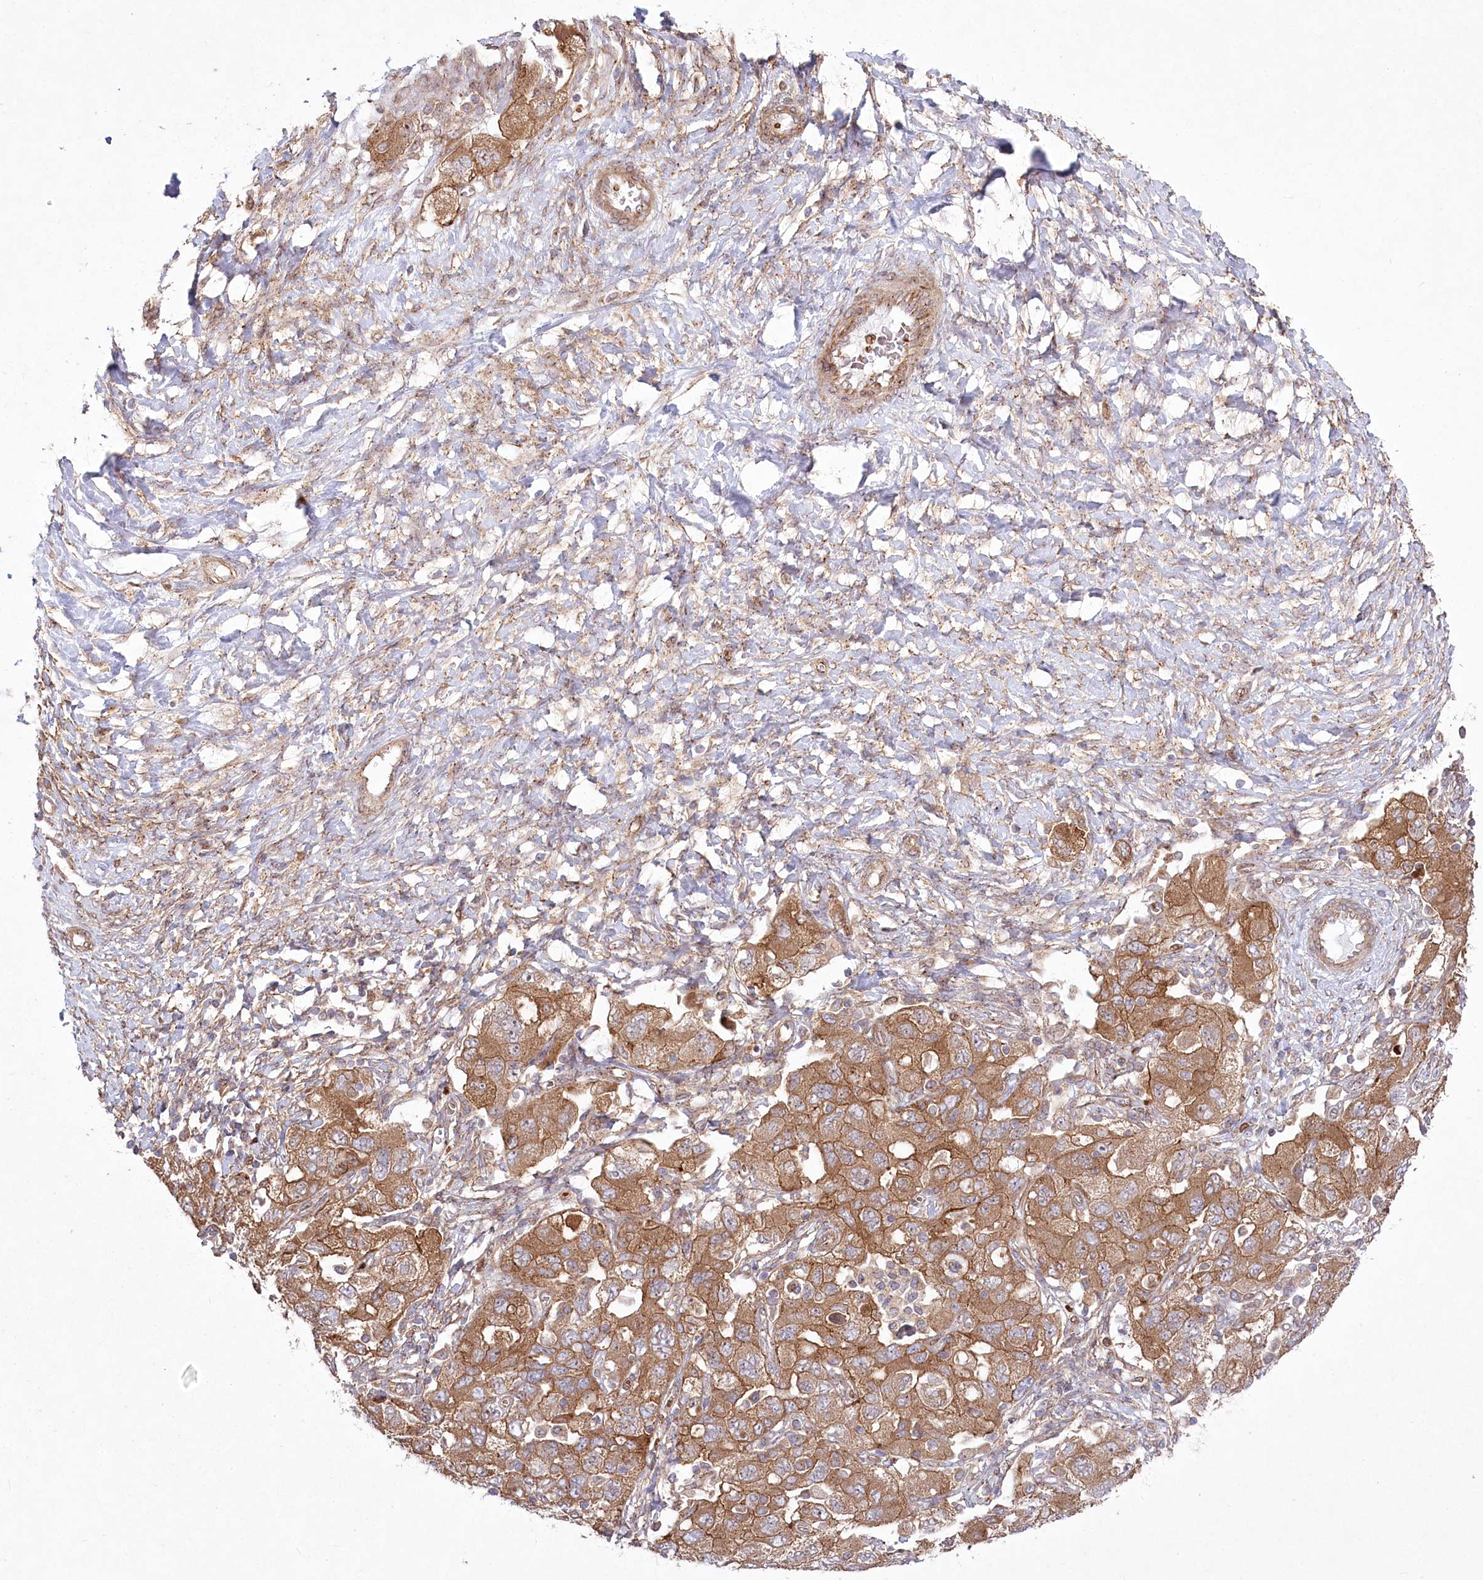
{"staining": {"intensity": "moderate", "quantity": ">75%", "location": "cytoplasmic/membranous"}, "tissue": "ovarian cancer", "cell_type": "Tumor cells", "image_type": "cancer", "snomed": [{"axis": "morphology", "description": "Carcinoma, NOS"}, {"axis": "morphology", "description": "Cystadenocarcinoma, serous, NOS"}, {"axis": "topography", "description": "Ovary"}], "caption": "Immunohistochemistry (IHC) of human ovarian cancer (serous cystadenocarcinoma) shows medium levels of moderate cytoplasmic/membranous expression in about >75% of tumor cells. The staining is performed using DAB (3,3'-diaminobenzidine) brown chromogen to label protein expression. The nuclei are counter-stained blue using hematoxylin.", "gene": "COMMD3", "patient": {"sex": "female", "age": 69}}